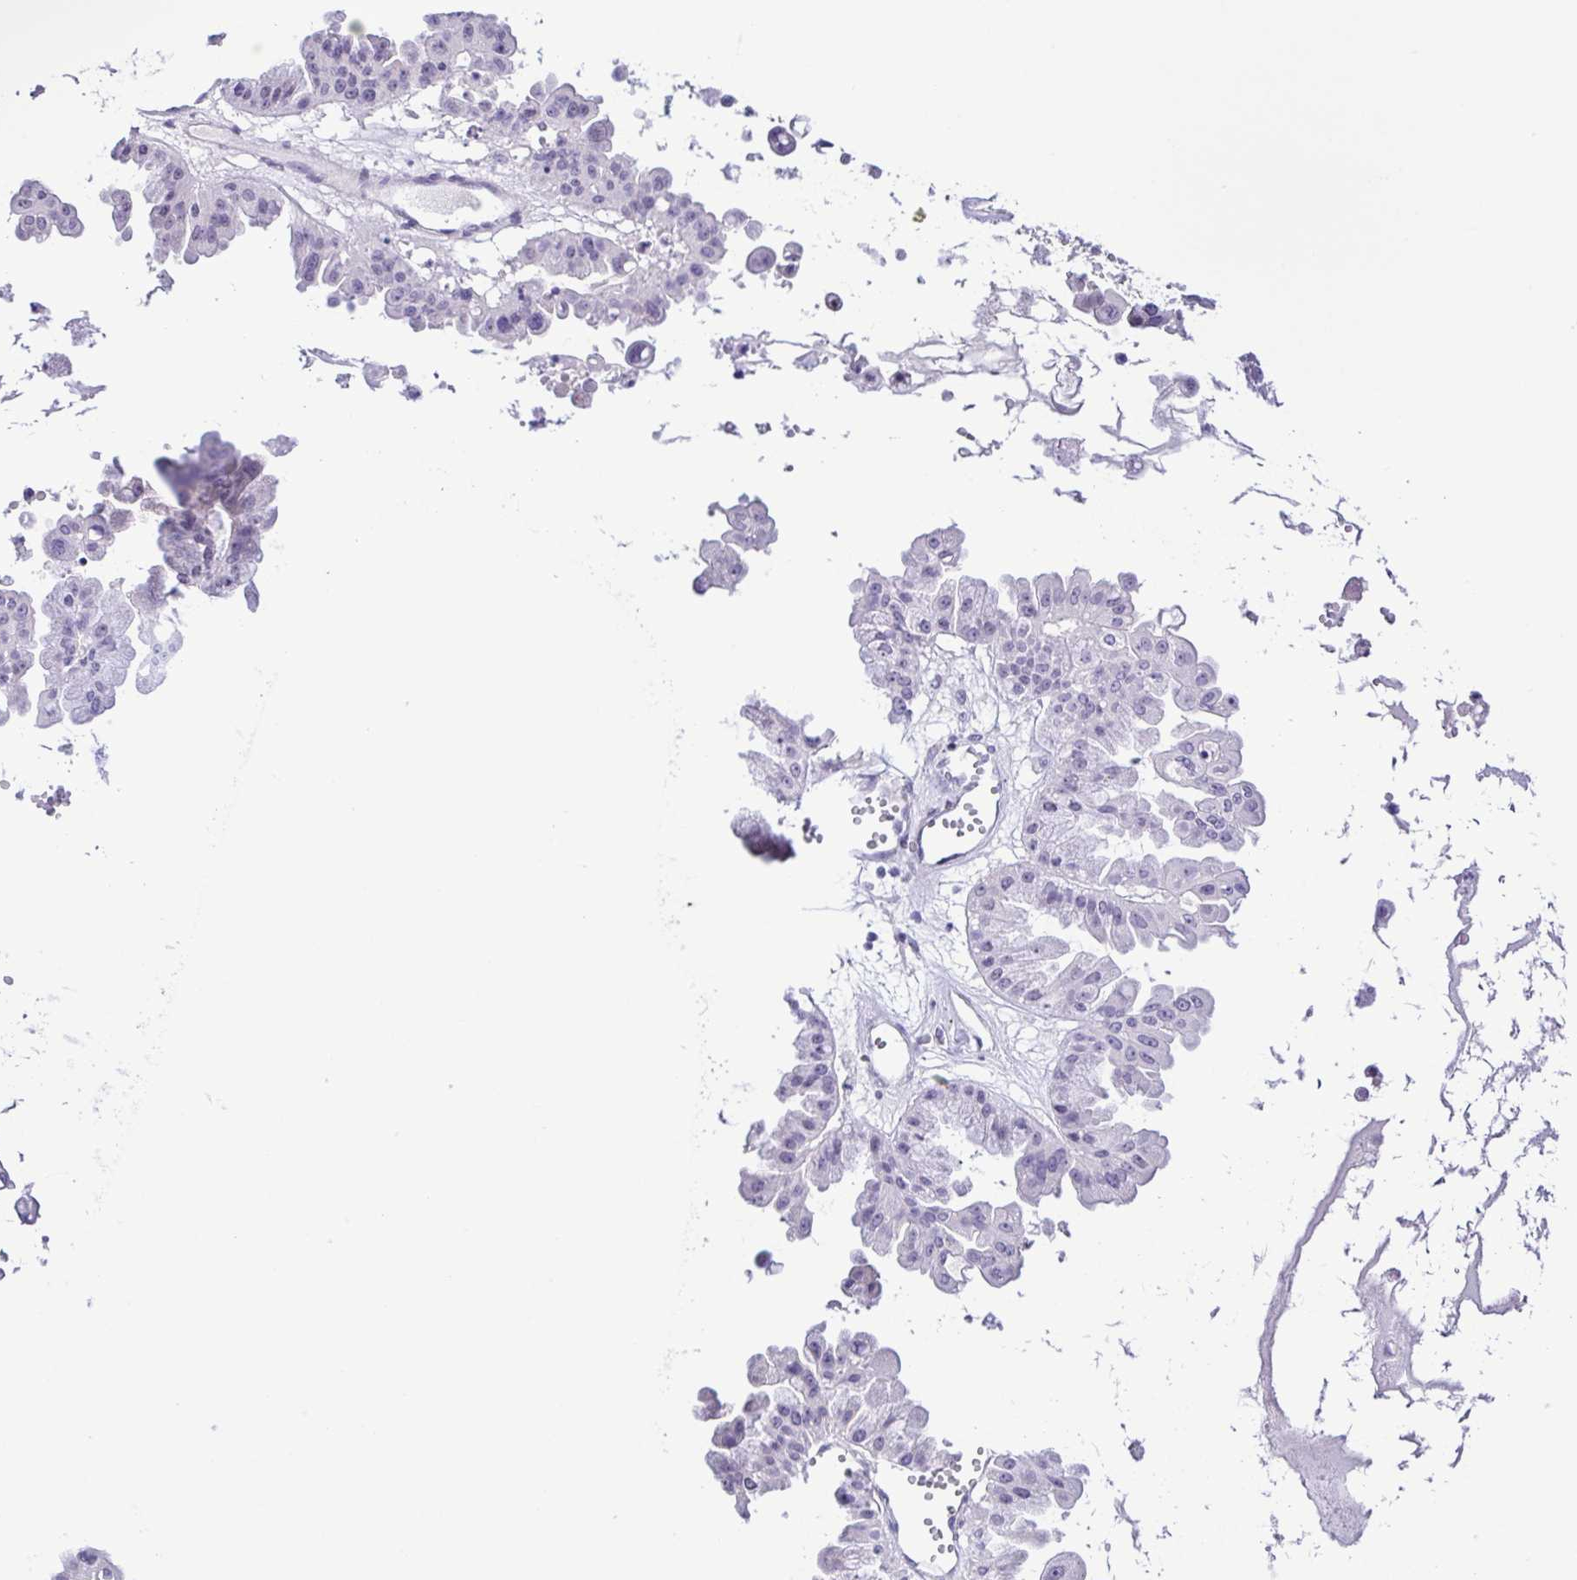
{"staining": {"intensity": "negative", "quantity": "none", "location": "none"}, "tissue": "ovarian cancer", "cell_type": "Tumor cells", "image_type": "cancer", "snomed": [{"axis": "morphology", "description": "Cystadenocarcinoma, serous, NOS"}, {"axis": "topography", "description": "Ovary"}], "caption": "Tumor cells are negative for brown protein staining in serous cystadenocarcinoma (ovarian).", "gene": "TERT", "patient": {"sex": "female", "age": 56}}